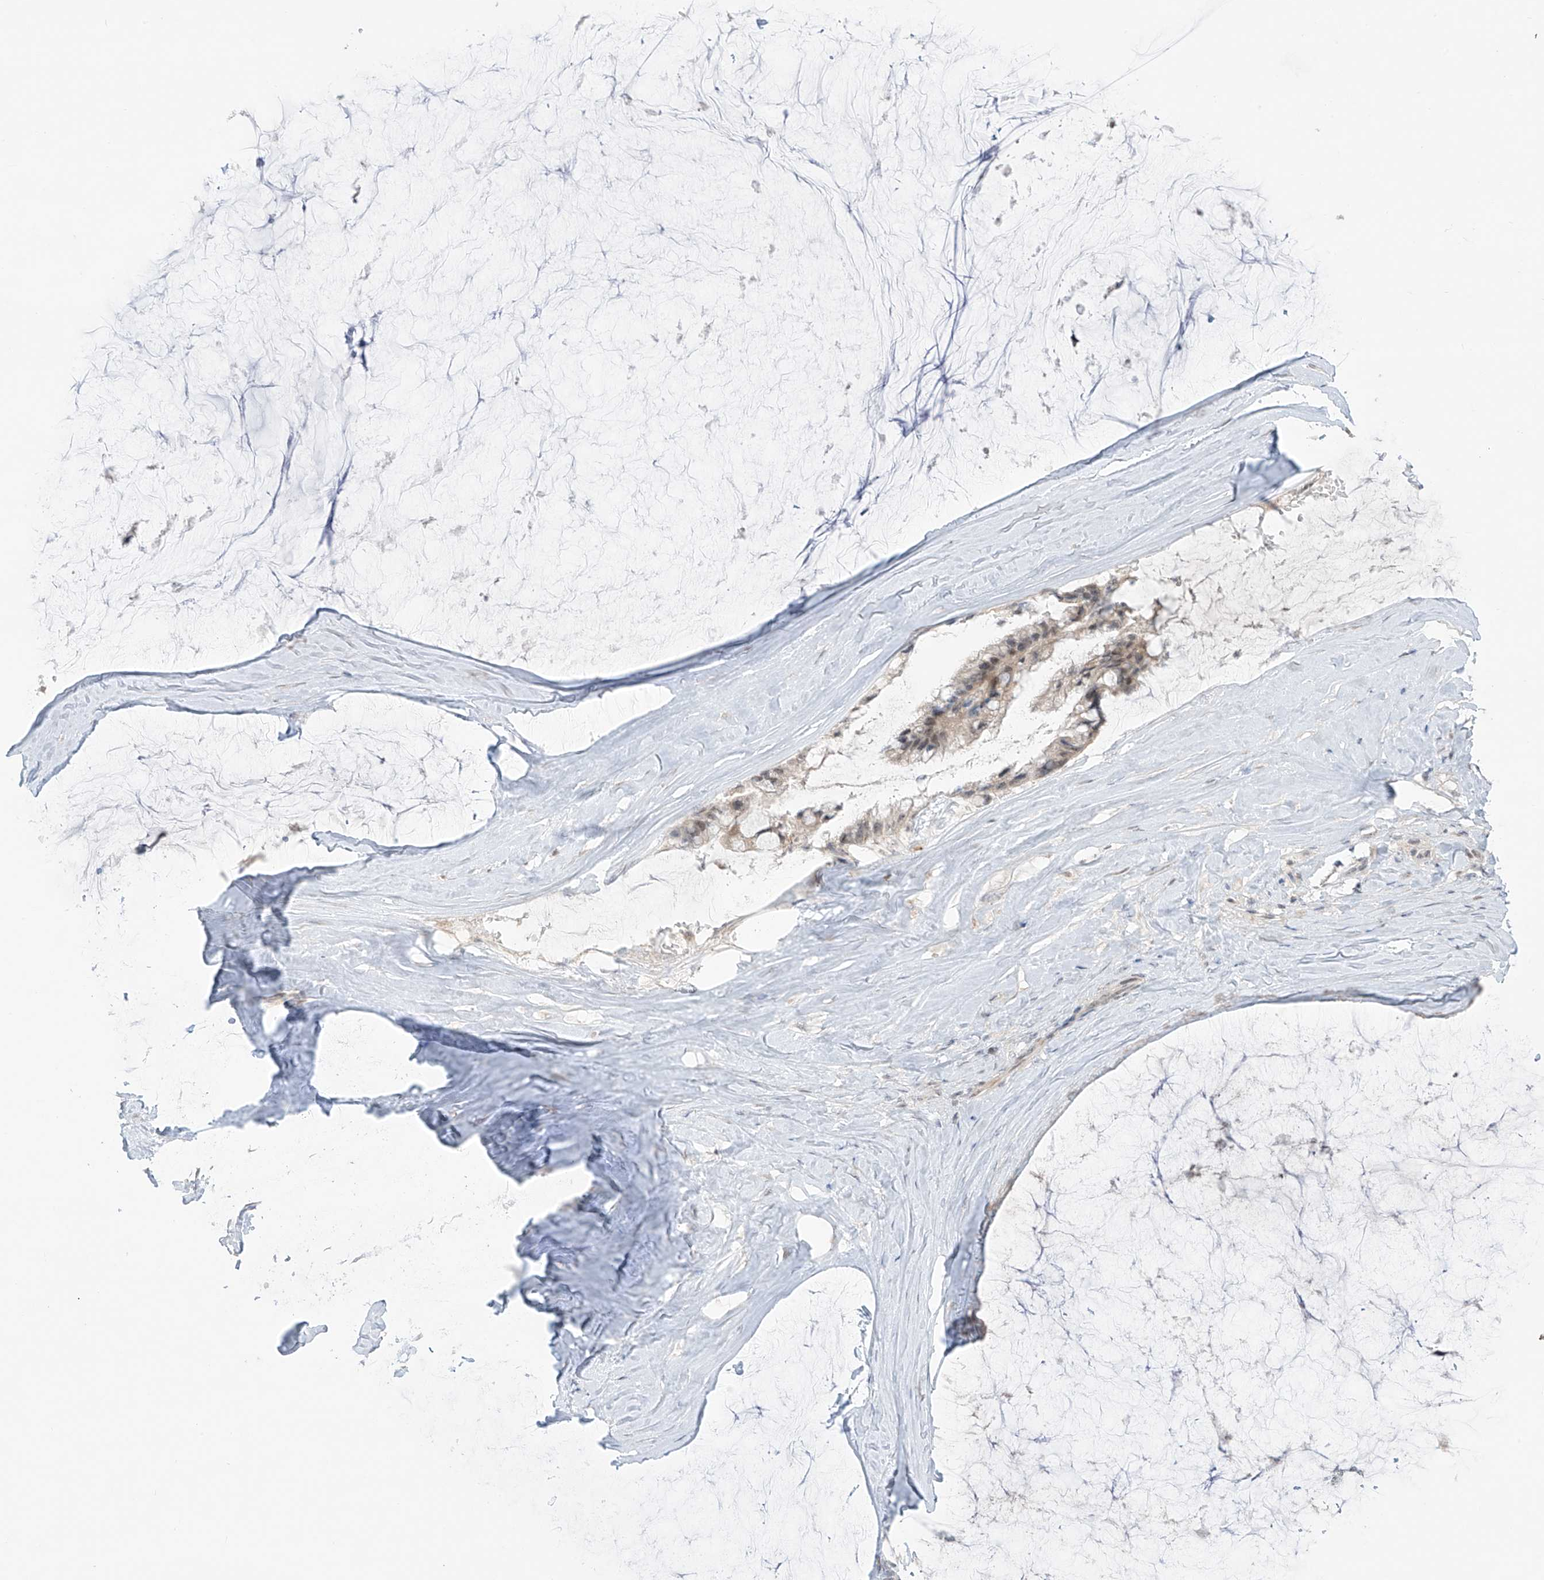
{"staining": {"intensity": "weak", "quantity": "25%-75%", "location": "cytoplasmic/membranous,nuclear"}, "tissue": "ovarian cancer", "cell_type": "Tumor cells", "image_type": "cancer", "snomed": [{"axis": "morphology", "description": "Cystadenocarcinoma, mucinous, NOS"}, {"axis": "topography", "description": "Ovary"}], "caption": "This micrograph demonstrates ovarian cancer stained with immunohistochemistry to label a protein in brown. The cytoplasmic/membranous and nuclear of tumor cells show weak positivity for the protein. Nuclei are counter-stained blue.", "gene": "OGT", "patient": {"sex": "female", "age": 39}}